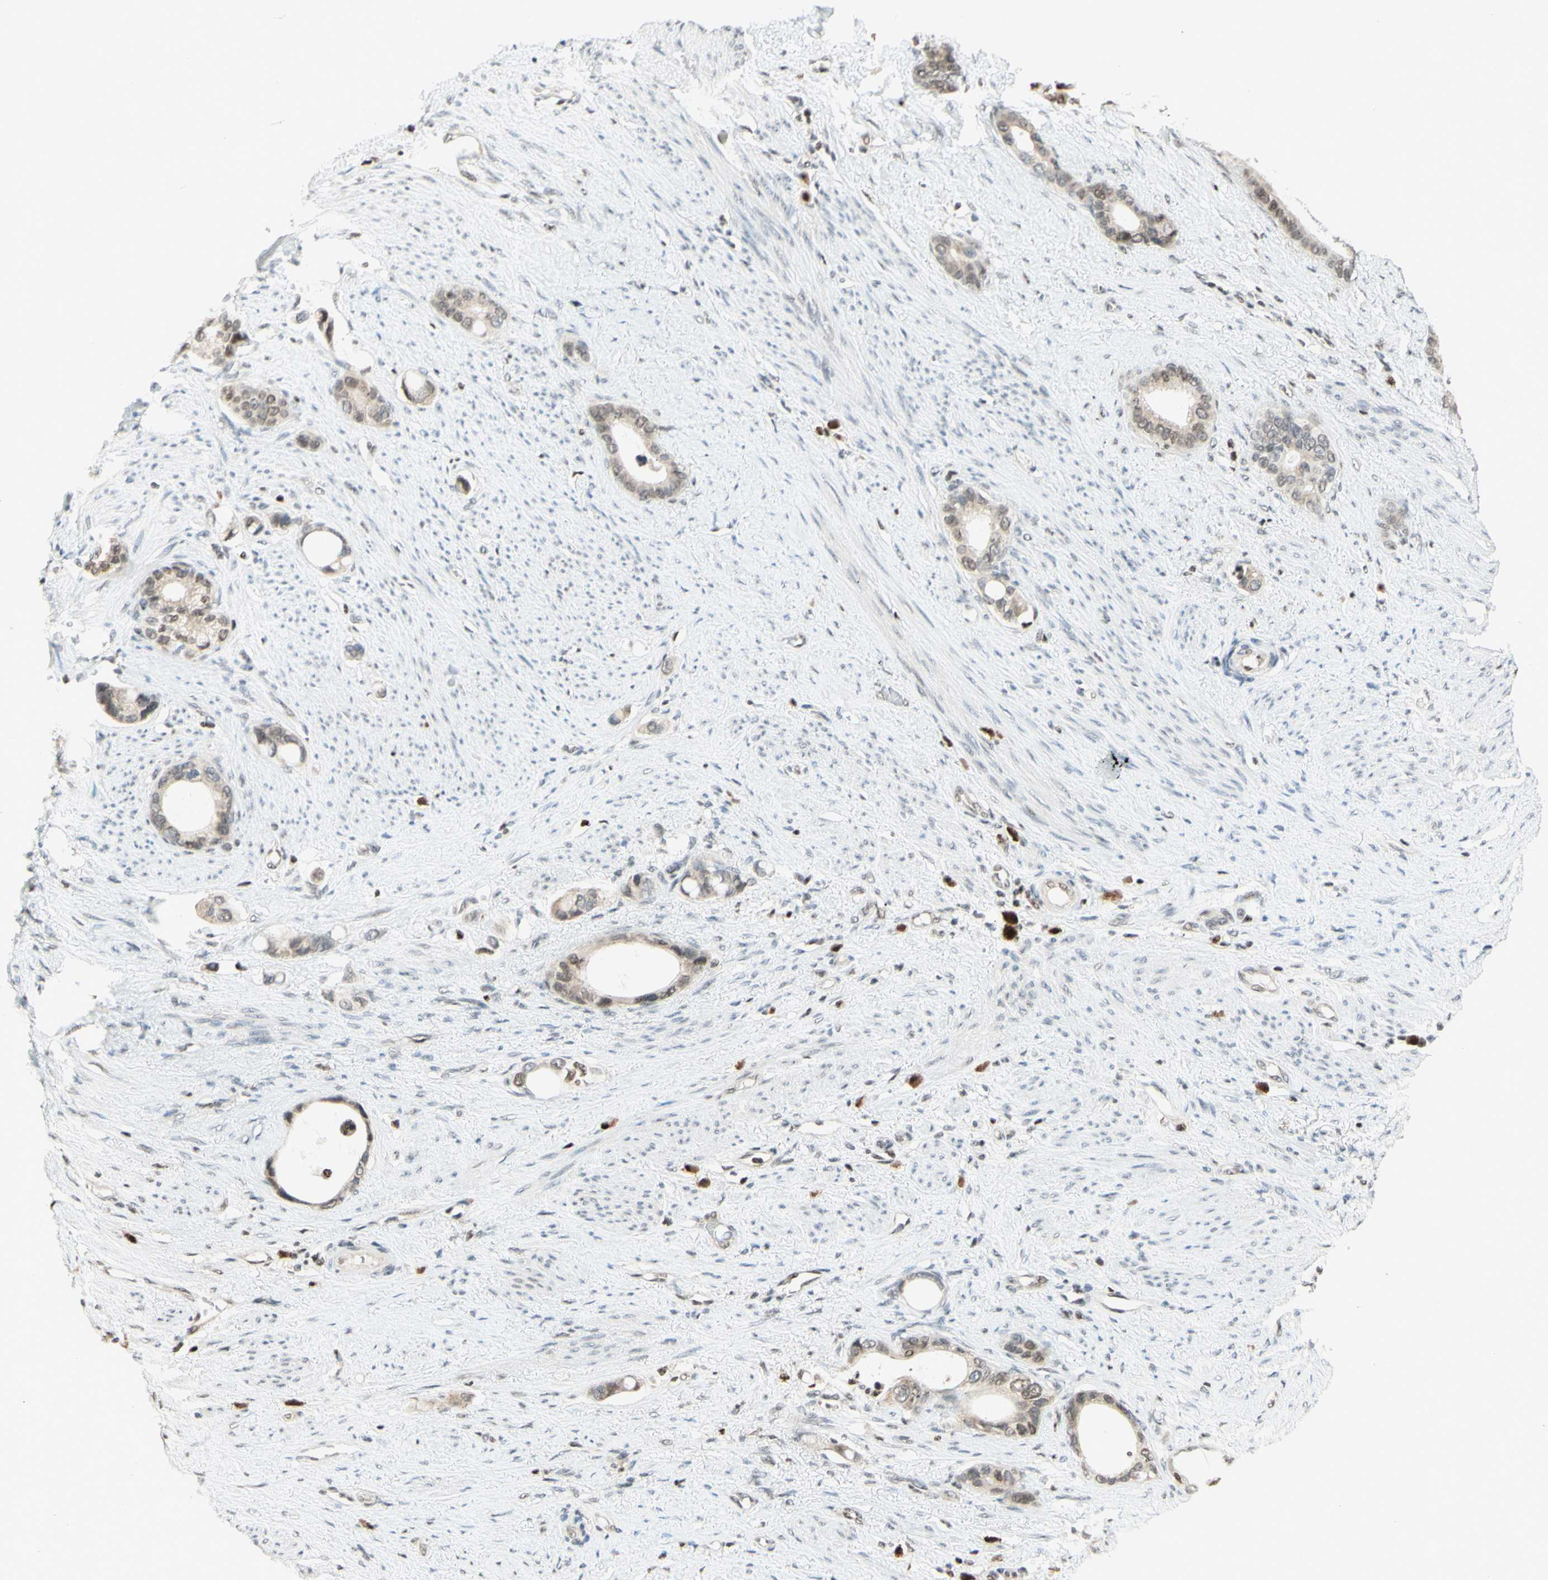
{"staining": {"intensity": "moderate", "quantity": "<25%", "location": "cytoplasmic/membranous,nuclear"}, "tissue": "stomach cancer", "cell_type": "Tumor cells", "image_type": "cancer", "snomed": [{"axis": "morphology", "description": "Adenocarcinoma, NOS"}, {"axis": "topography", "description": "Stomach"}], "caption": "Immunohistochemistry staining of stomach cancer, which shows low levels of moderate cytoplasmic/membranous and nuclear positivity in approximately <25% of tumor cells indicating moderate cytoplasmic/membranous and nuclear protein positivity. The staining was performed using DAB (3,3'-diaminobenzidine) (brown) for protein detection and nuclei were counterstained in hematoxylin (blue).", "gene": "CDKL5", "patient": {"sex": "female", "age": 75}}